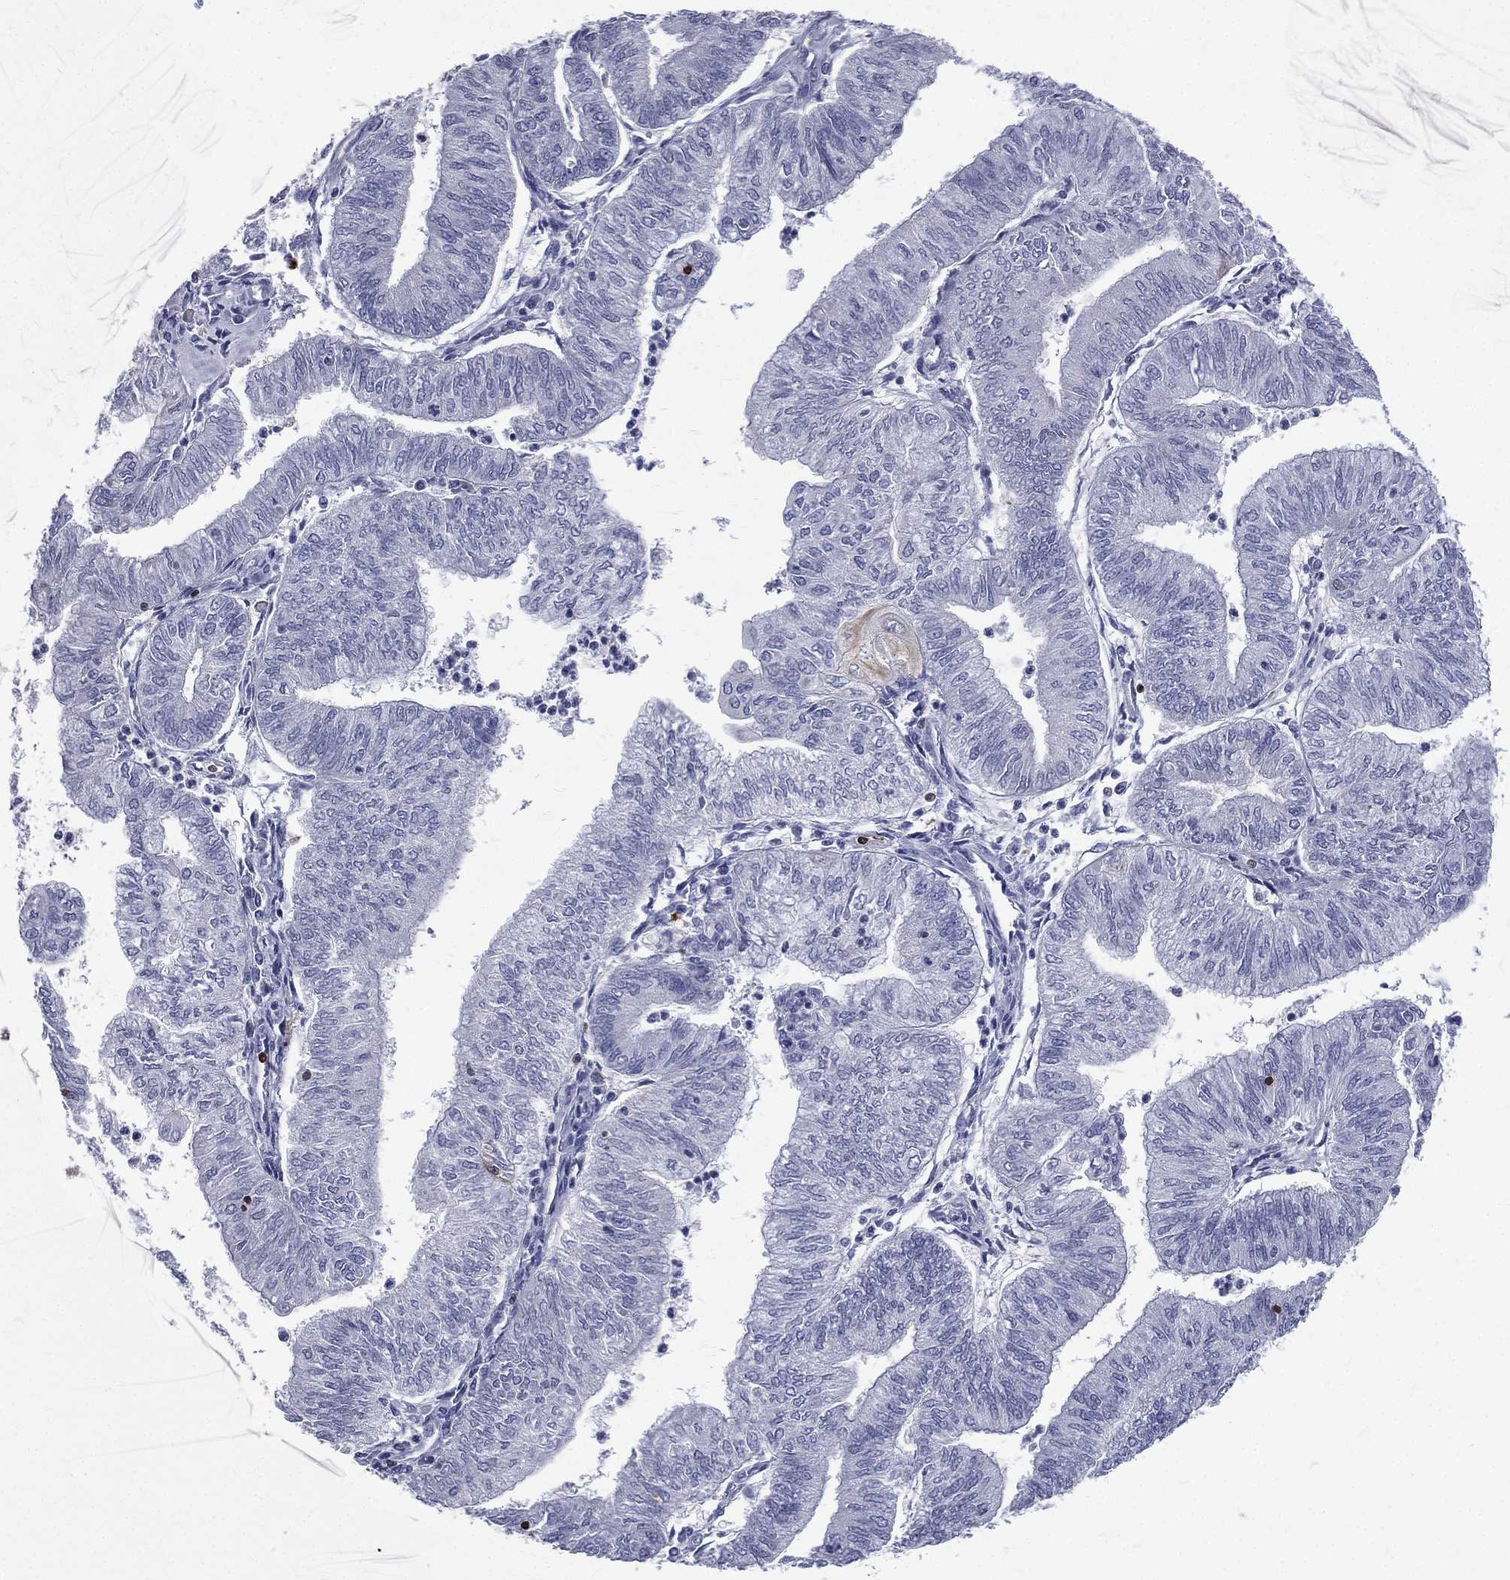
{"staining": {"intensity": "negative", "quantity": "none", "location": "none"}, "tissue": "endometrial cancer", "cell_type": "Tumor cells", "image_type": "cancer", "snomed": [{"axis": "morphology", "description": "Adenocarcinoma, NOS"}, {"axis": "topography", "description": "Endometrium"}], "caption": "Tumor cells show no significant staining in endometrial cancer.", "gene": "CTSW", "patient": {"sex": "female", "age": 59}}